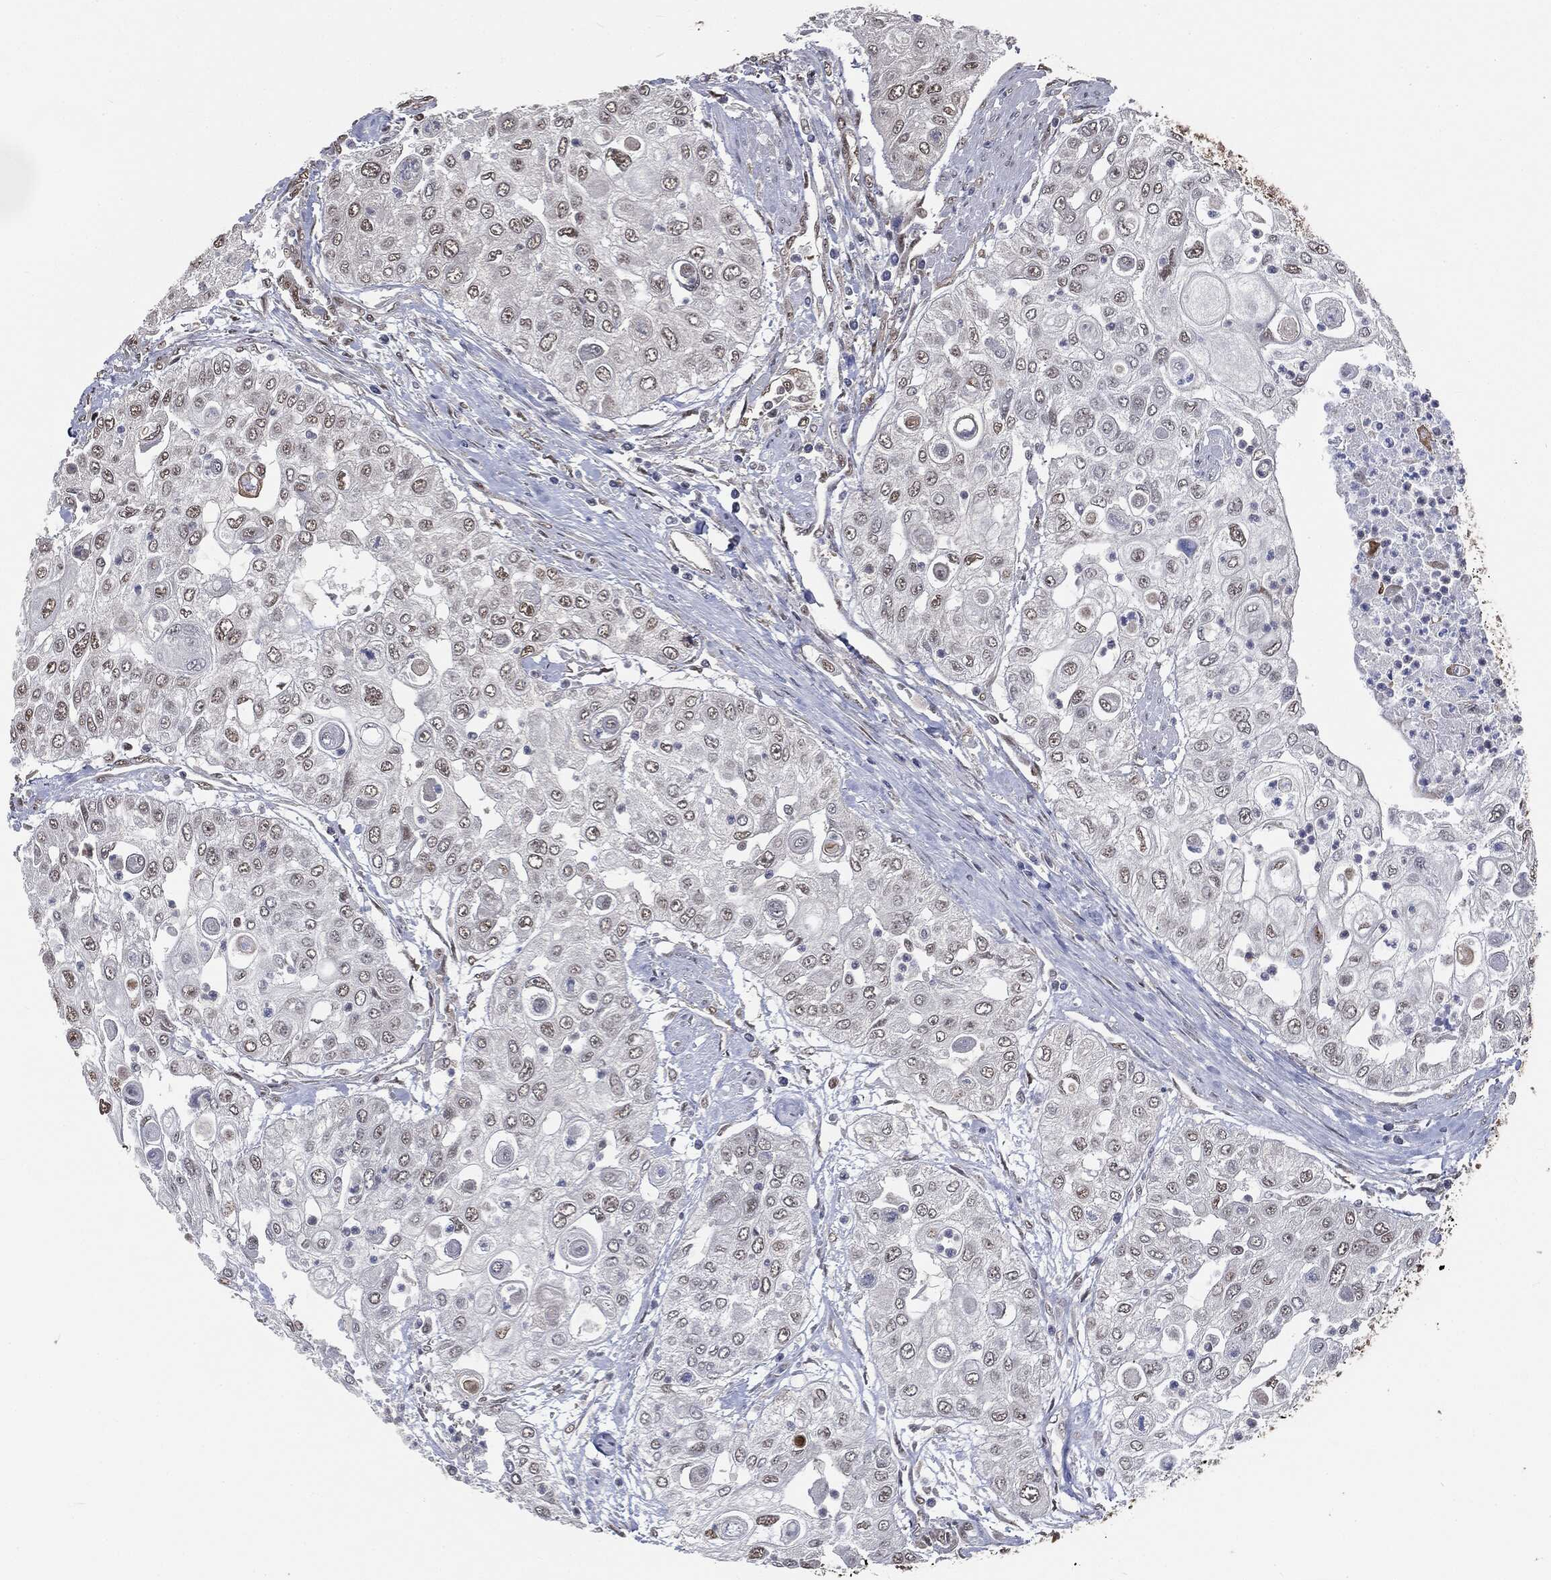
{"staining": {"intensity": "weak", "quantity": "<25%", "location": "nuclear"}, "tissue": "urothelial cancer", "cell_type": "Tumor cells", "image_type": "cancer", "snomed": [{"axis": "morphology", "description": "Urothelial carcinoma, High grade"}, {"axis": "topography", "description": "Urinary bladder"}], "caption": "The image demonstrates no significant positivity in tumor cells of urothelial cancer. (DAB (3,3'-diaminobenzidine) immunohistochemistry visualized using brightfield microscopy, high magnification).", "gene": "SHLD2", "patient": {"sex": "female", "age": 79}}